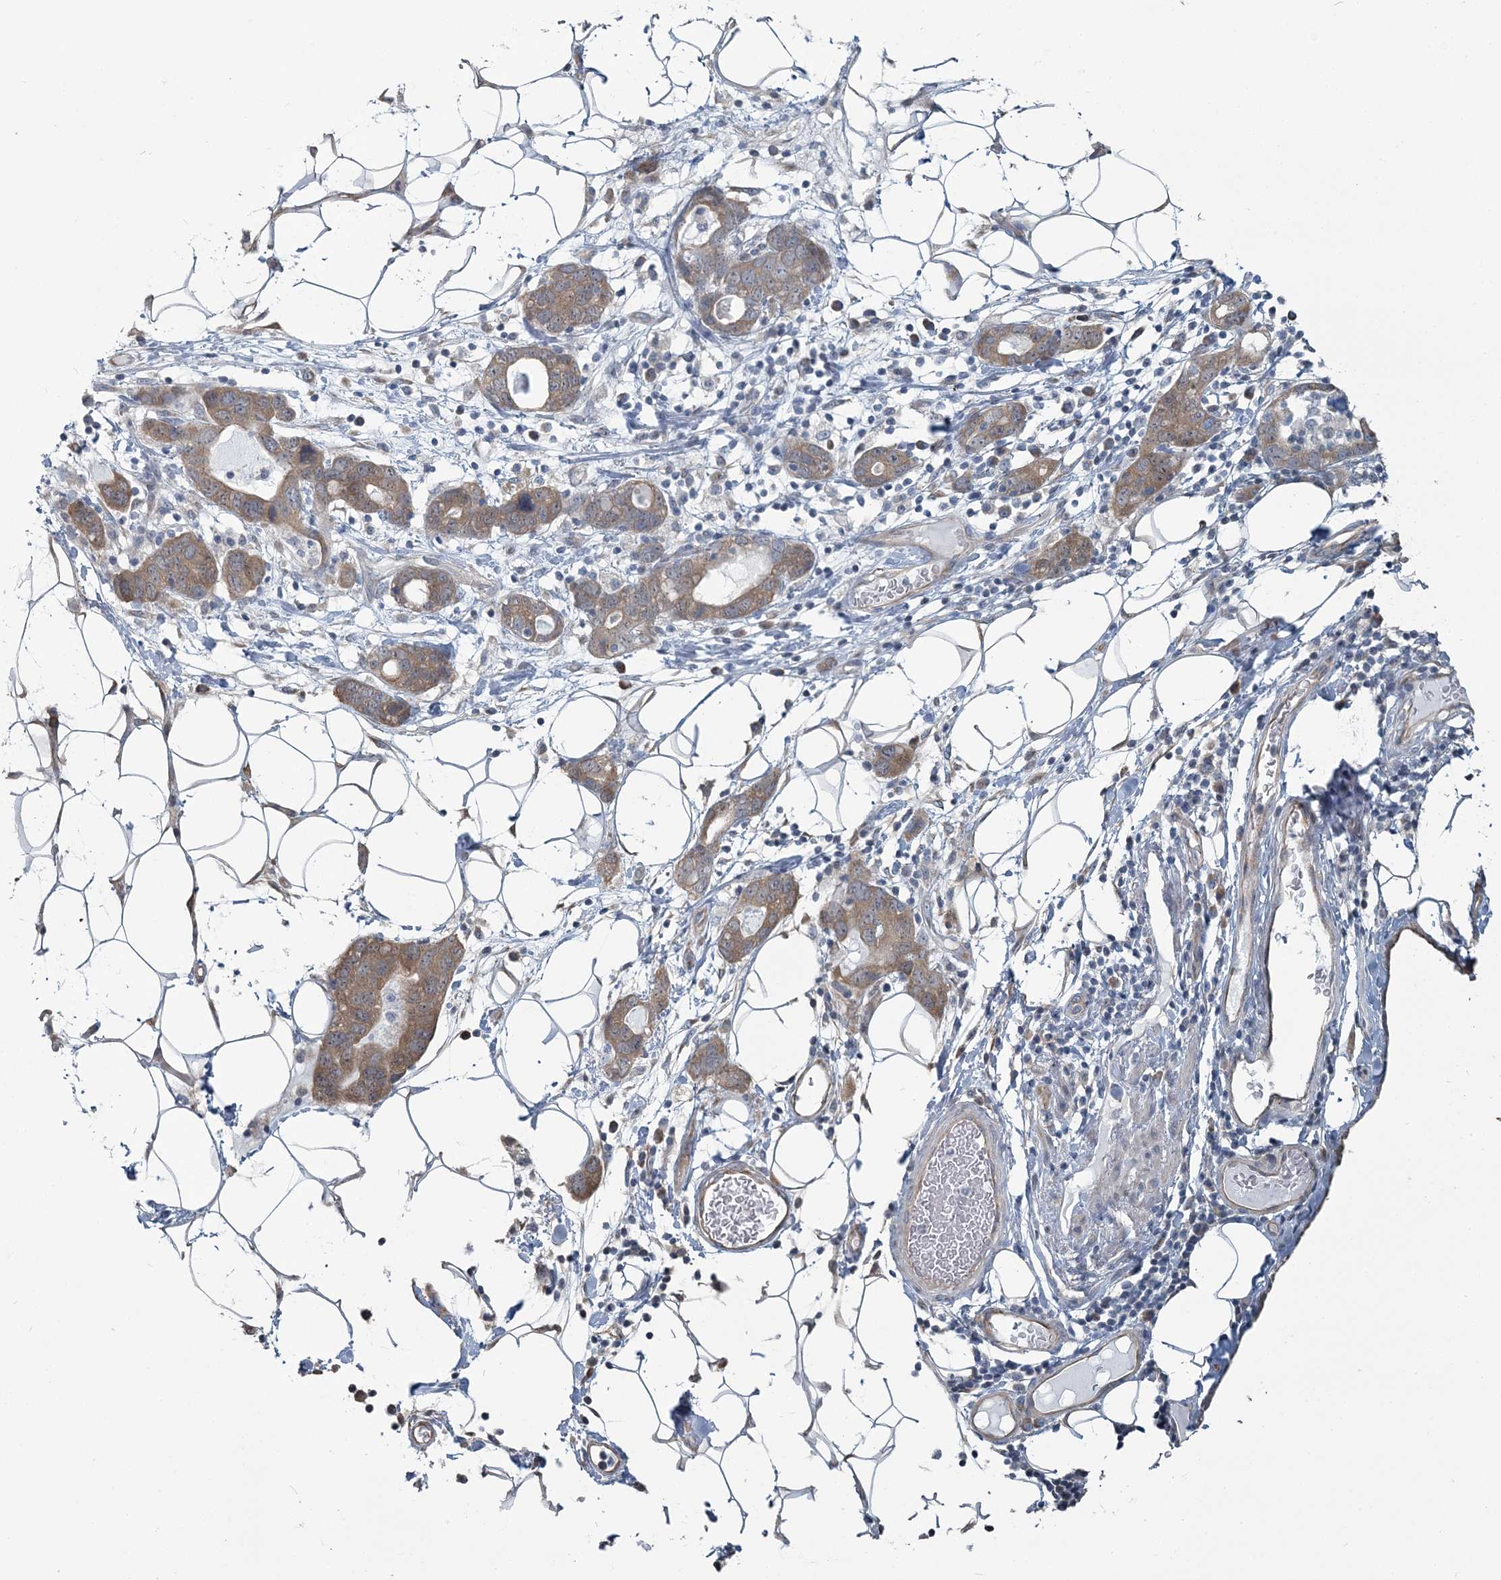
{"staining": {"intensity": "moderate", "quantity": ">75%", "location": "cytoplasmic/membranous"}, "tissue": "stomach cancer", "cell_type": "Tumor cells", "image_type": "cancer", "snomed": [{"axis": "morphology", "description": "Adenocarcinoma, NOS"}, {"axis": "topography", "description": "Stomach, lower"}], "caption": "Immunohistochemical staining of stomach cancer shows medium levels of moderate cytoplasmic/membranous positivity in about >75% of tumor cells.", "gene": "CMBL", "patient": {"sex": "female", "age": 93}}